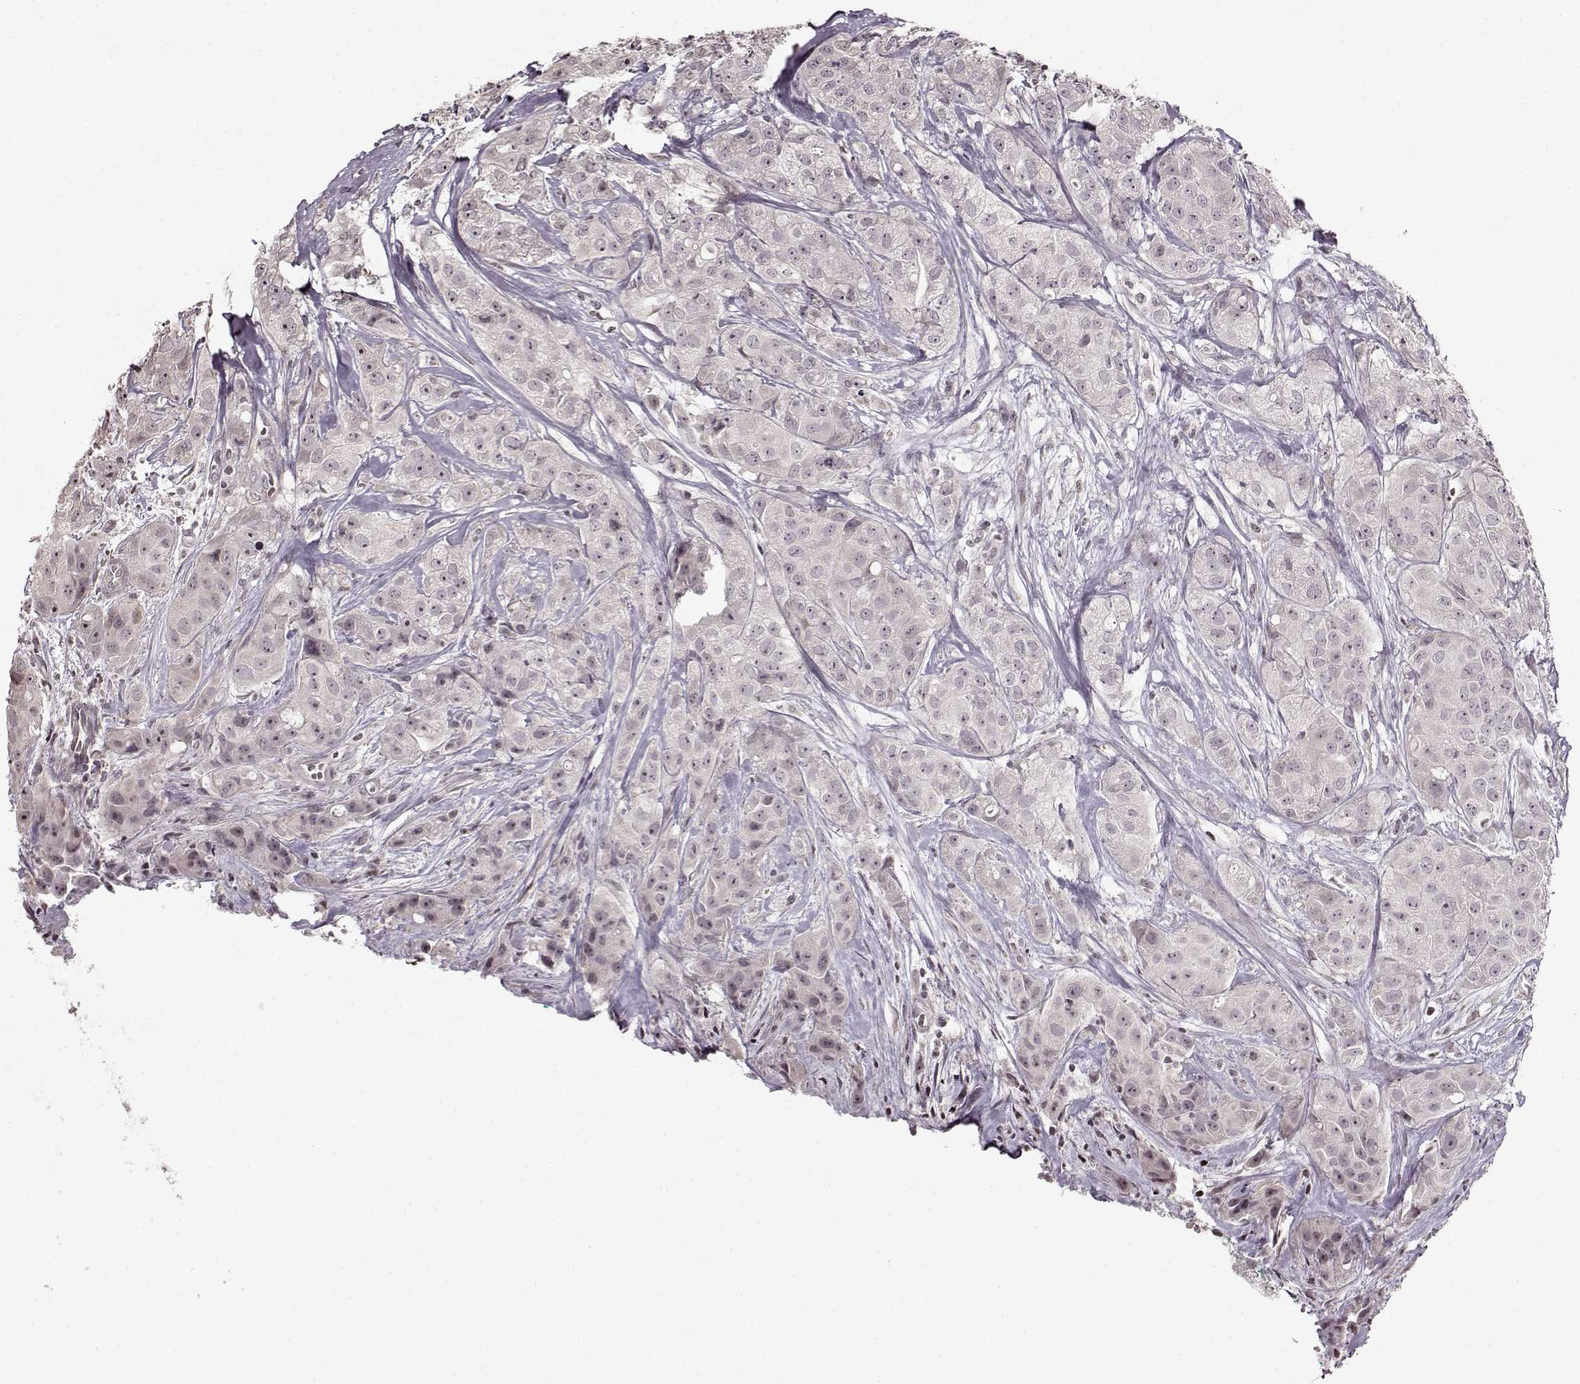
{"staining": {"intensity": "negative", "quantity": "none", "location": "none"}, "tissue": "breast cancer", "cell_type": "Tumor cells", "image_type": "cancer", "snomed": [{"axis": "morphology", "description": "Duct carcinoma"}, {"axis": "topography", "description": "Breast"}], "caption": "The immunohistochemistry (IHC) image has no significant staining in tumor cells of infiltrating ductal carcinoma (breast) tissue. Nuclei are stained in blue.", "gene": "FSHB", "patient": {"sex": "female", "age": 43}}